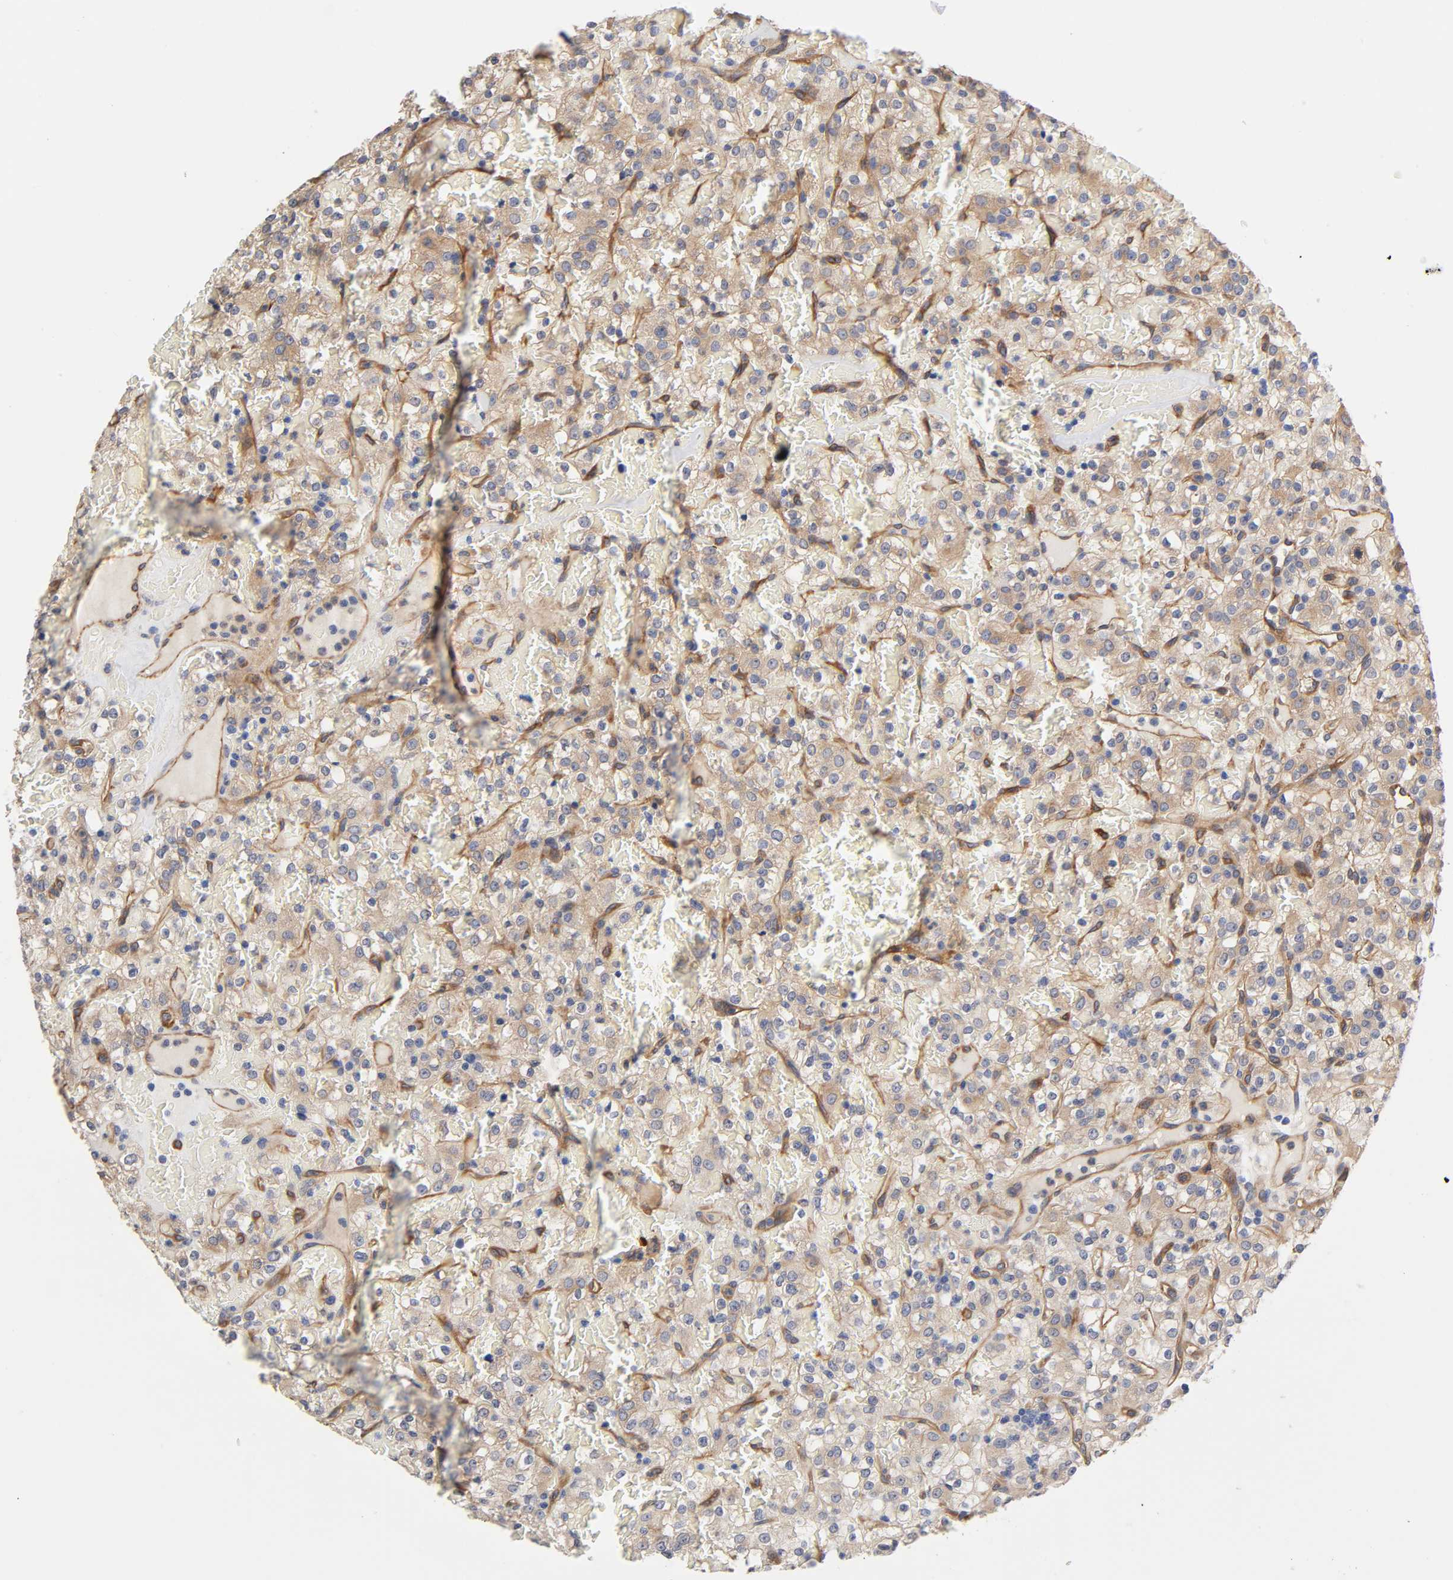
{"staining": {"intensity": "weak", "quantity": "<25%", "location": "cytoplasmic/membranous"}, "tissue": "renal cancer", "cell_type": "Tumor cells", "image_type": "cancer", "snomed": [{"axis": "morphology", "description": "Normal tissue, NOS"}, {"axis": "morphology", "description": "Adenocarcinoma, NOS"}, {"axis": "topography", "description": "Kidney"}], "caption": "An IHC image of renal adenocarcinoma is shown. There is no staining in tumor cells of renal adenocarcinoma.", "gene": "RAB13", "patient": {"sex": "female", "age": 72}}